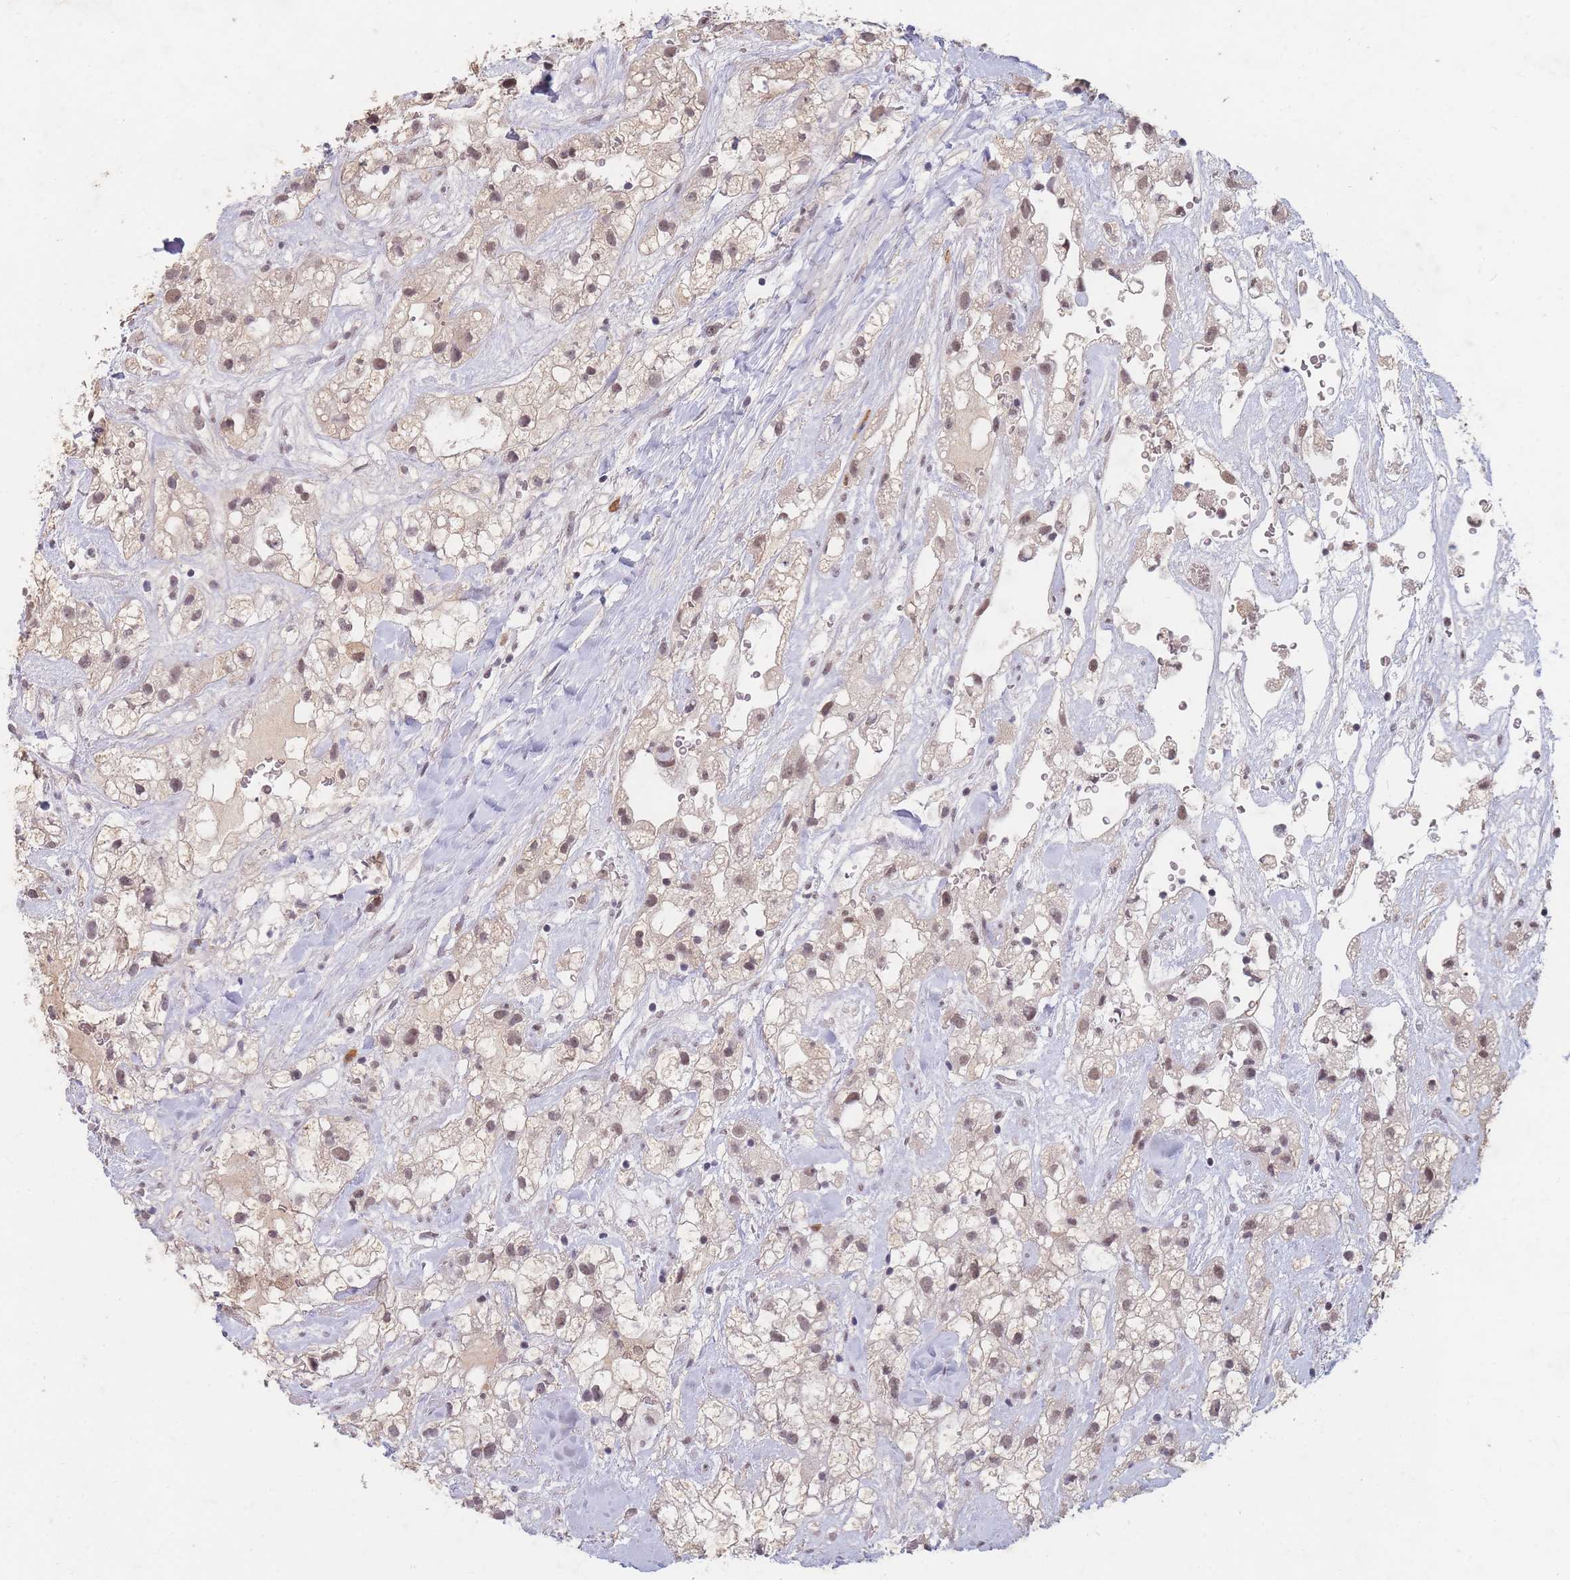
{"staining": {"intensity": "weak", "quantity": ">75%", "location": "nuclear"}, "tissue": "renal cancer", "cell_type": "Tumor cells", "image_type": "cancer", "snomed": [{"axis": "morphology", "description": "Adenocarcinoma, NOS"}, {"axis": "topography", "description": "Kidney"}], "caption": "A brown stain shows weak nuclear expression of a protein in renal adenocarcinoma tumor cells.", "gene": "SNRPA1", "patient": {"sex": "male", "age": 59}}